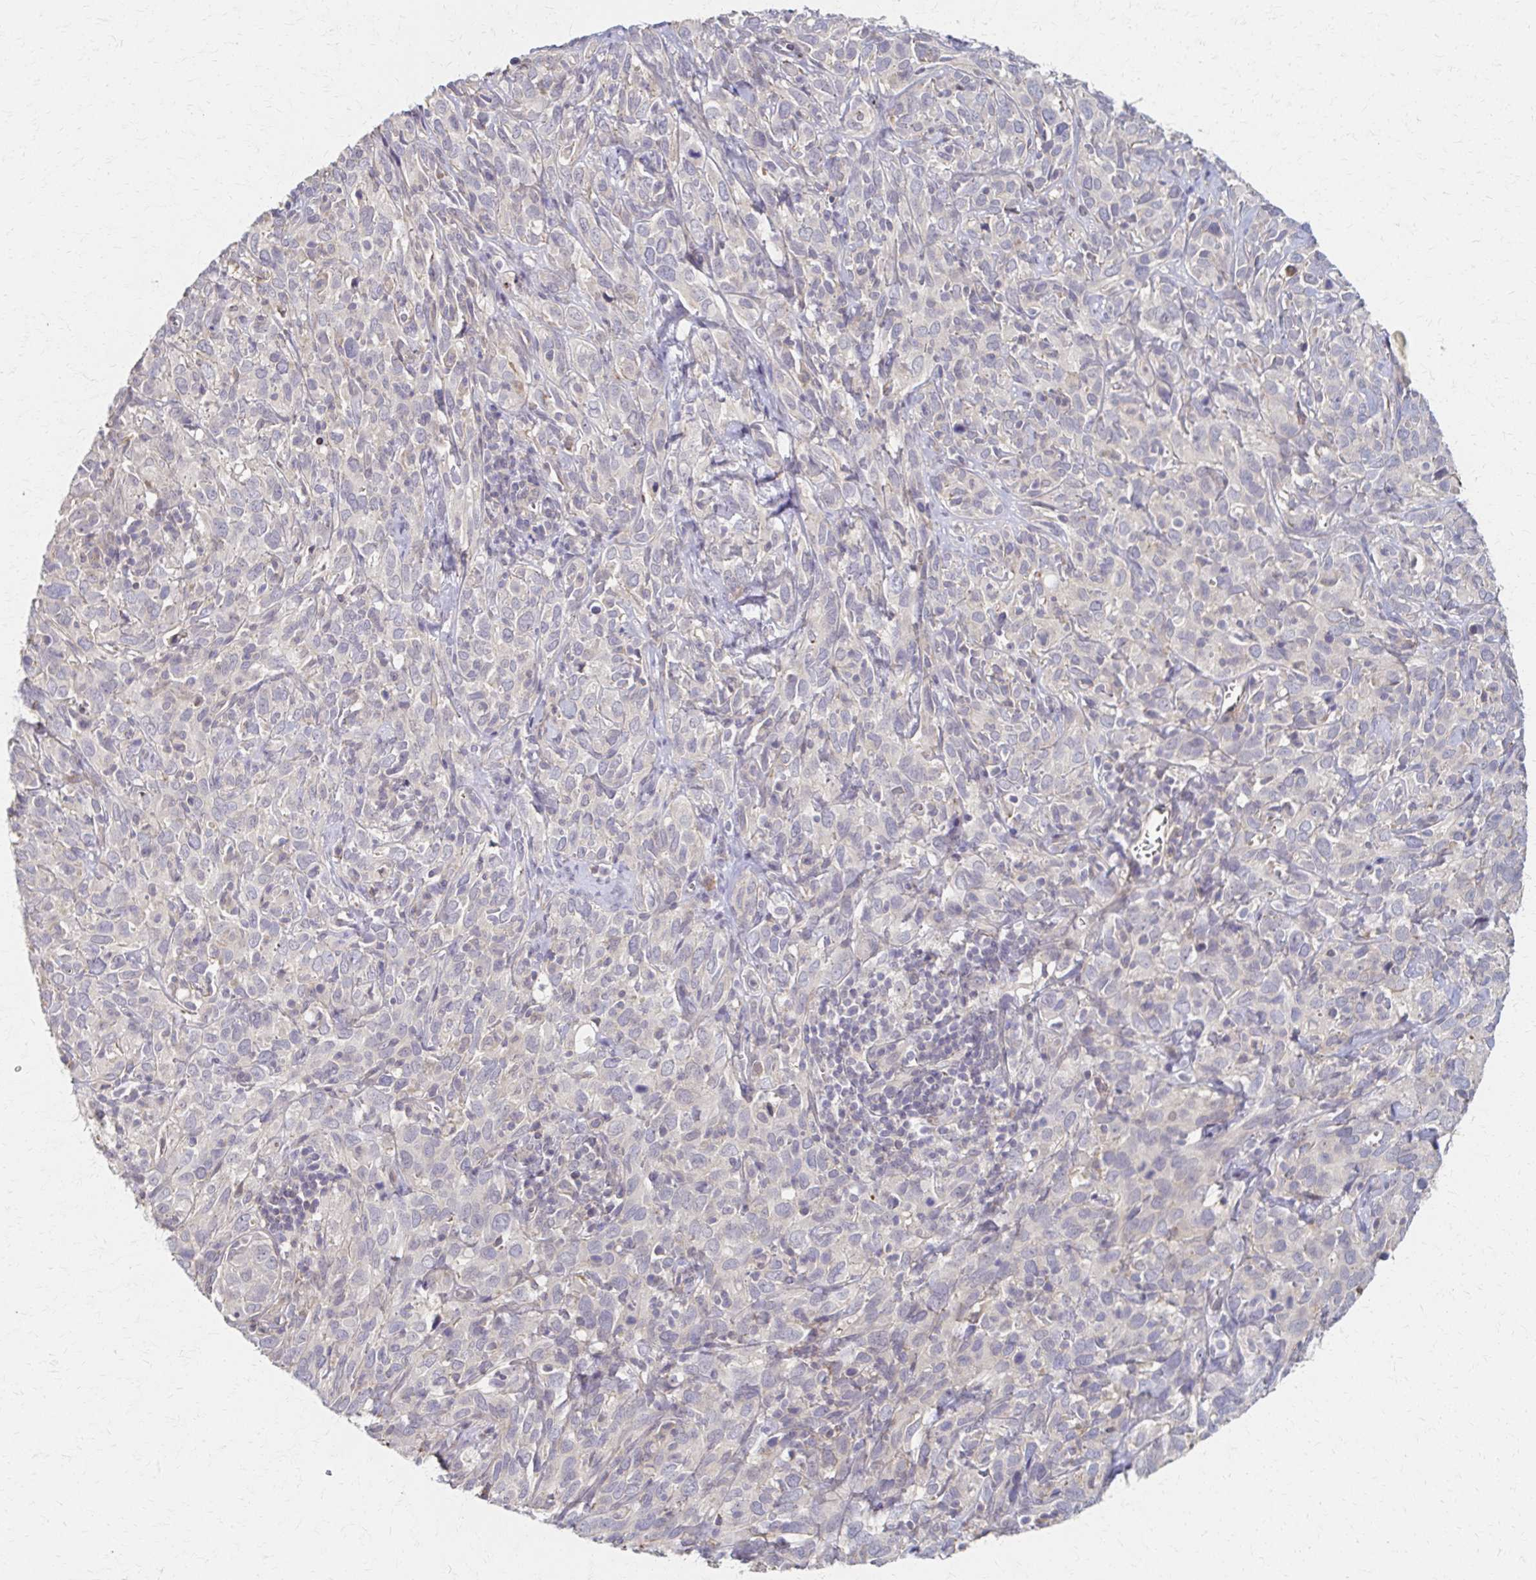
{"staining": {"intensity": "negative", "quantity": "none", "location": "none"}, "tissue": "cervical cancer", "cell_type": "Tumor cells", "image_type": "cancer", "snomed": [{"axis": "morphology", "description": "Normal tissue, NOS"}, {"axis": "morphology", "description": "Squamous cell carcinoma, NOS"}, {"axis": "topography", "description": "Cervix"}], "caption": "IHC micrograph of neoplastic tissue: human cervical cancer (squamous cell carcinoma) stained with DAB (3,3'-diaminobenzidine) displays no significant protein positivity in tumor cells. (Immunohistochemistry, brightfield microscopy, high magnification).", "gene": "EOLA2", "patient": {"sex": "female", "age": 51}}